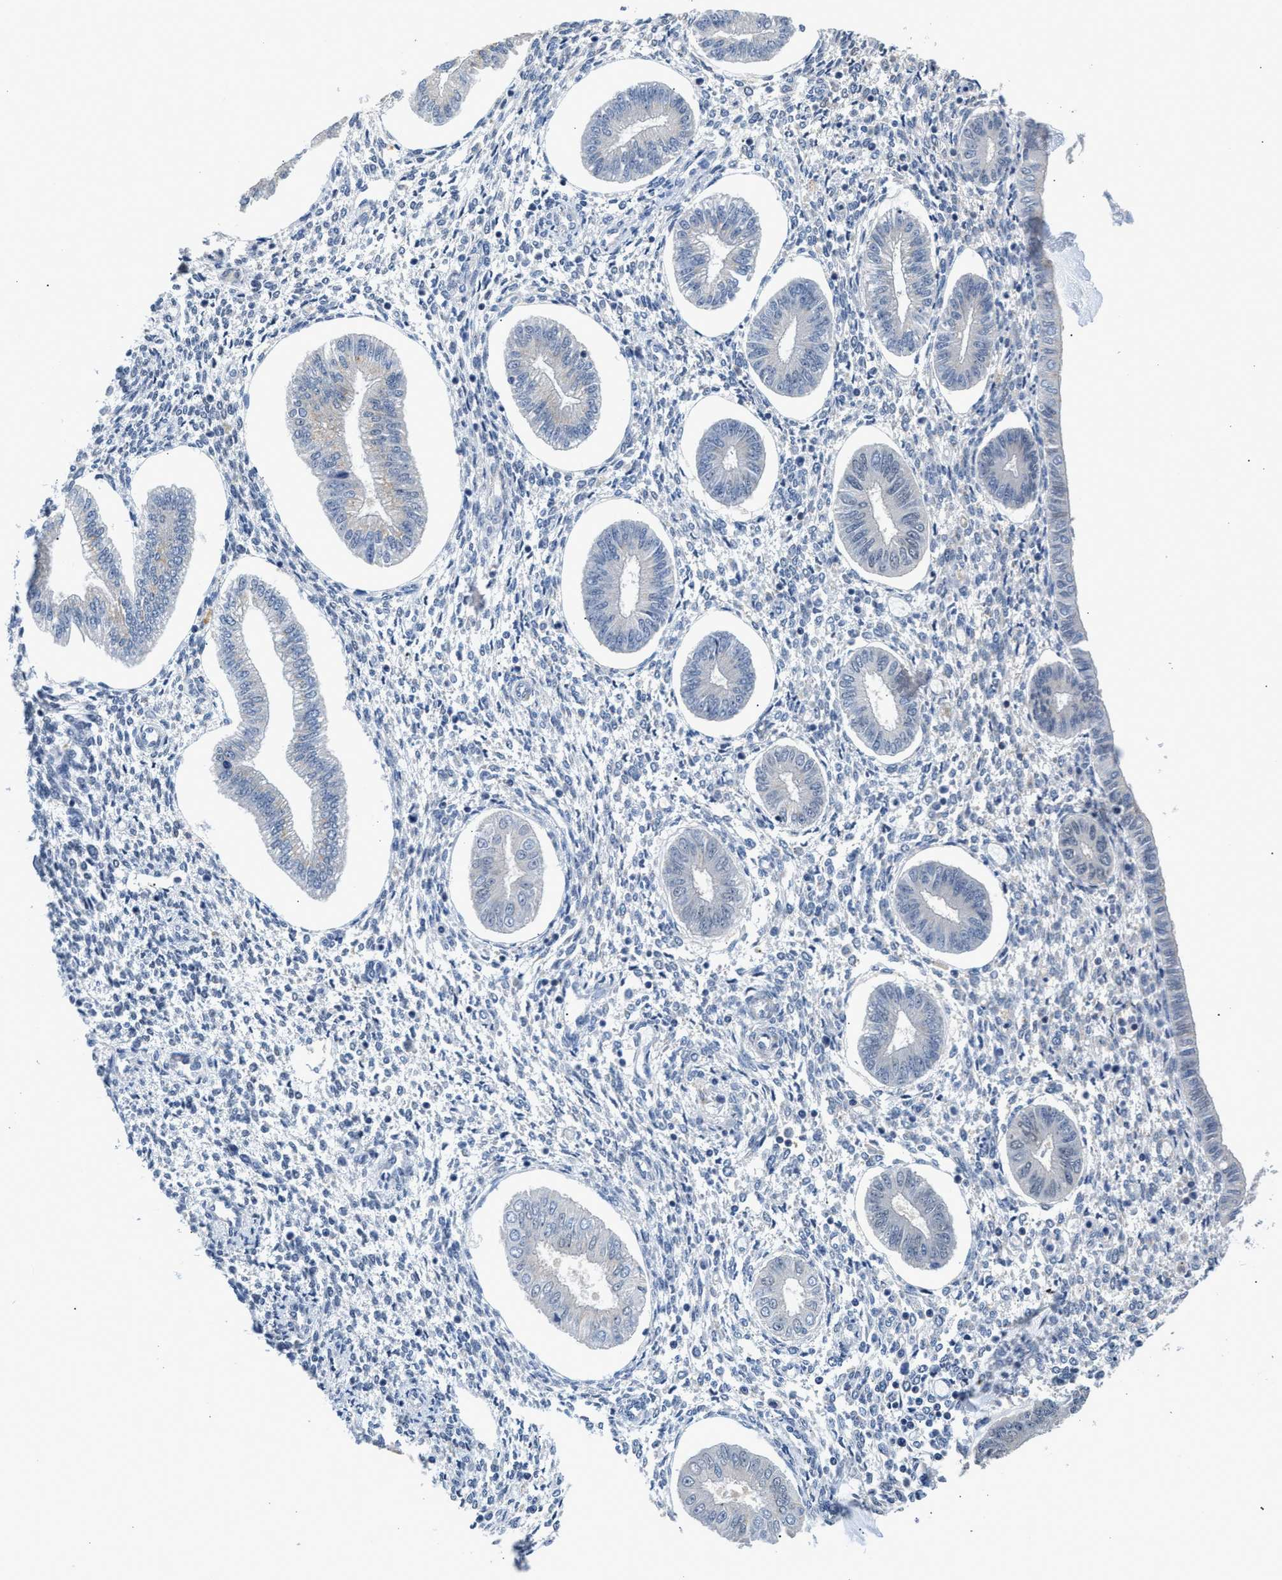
{"staining": {"intensity": "weak", "quantity": "<25%", "location": "nuclear"}, "tissue": "endometrium", "cell_type": "Cells in endometrial stroma", "image_type": "normal", "snomed": [{"axis": "morphology", "description": "Normal tissue, NOS"}, {"axis": "topography", "description": "Endometrium"}], "caption": "Immunohistochemistry micrograph of unremarkable endometrium: endometrium stained with DAB (3,3'-diaminobenzidine) exhibits no significant protein staining in cells in endometrial stroma. (DAB IHC, high magnification).", "gene": "PPM1L", "patient": {"sex": "female", "age": 50}}